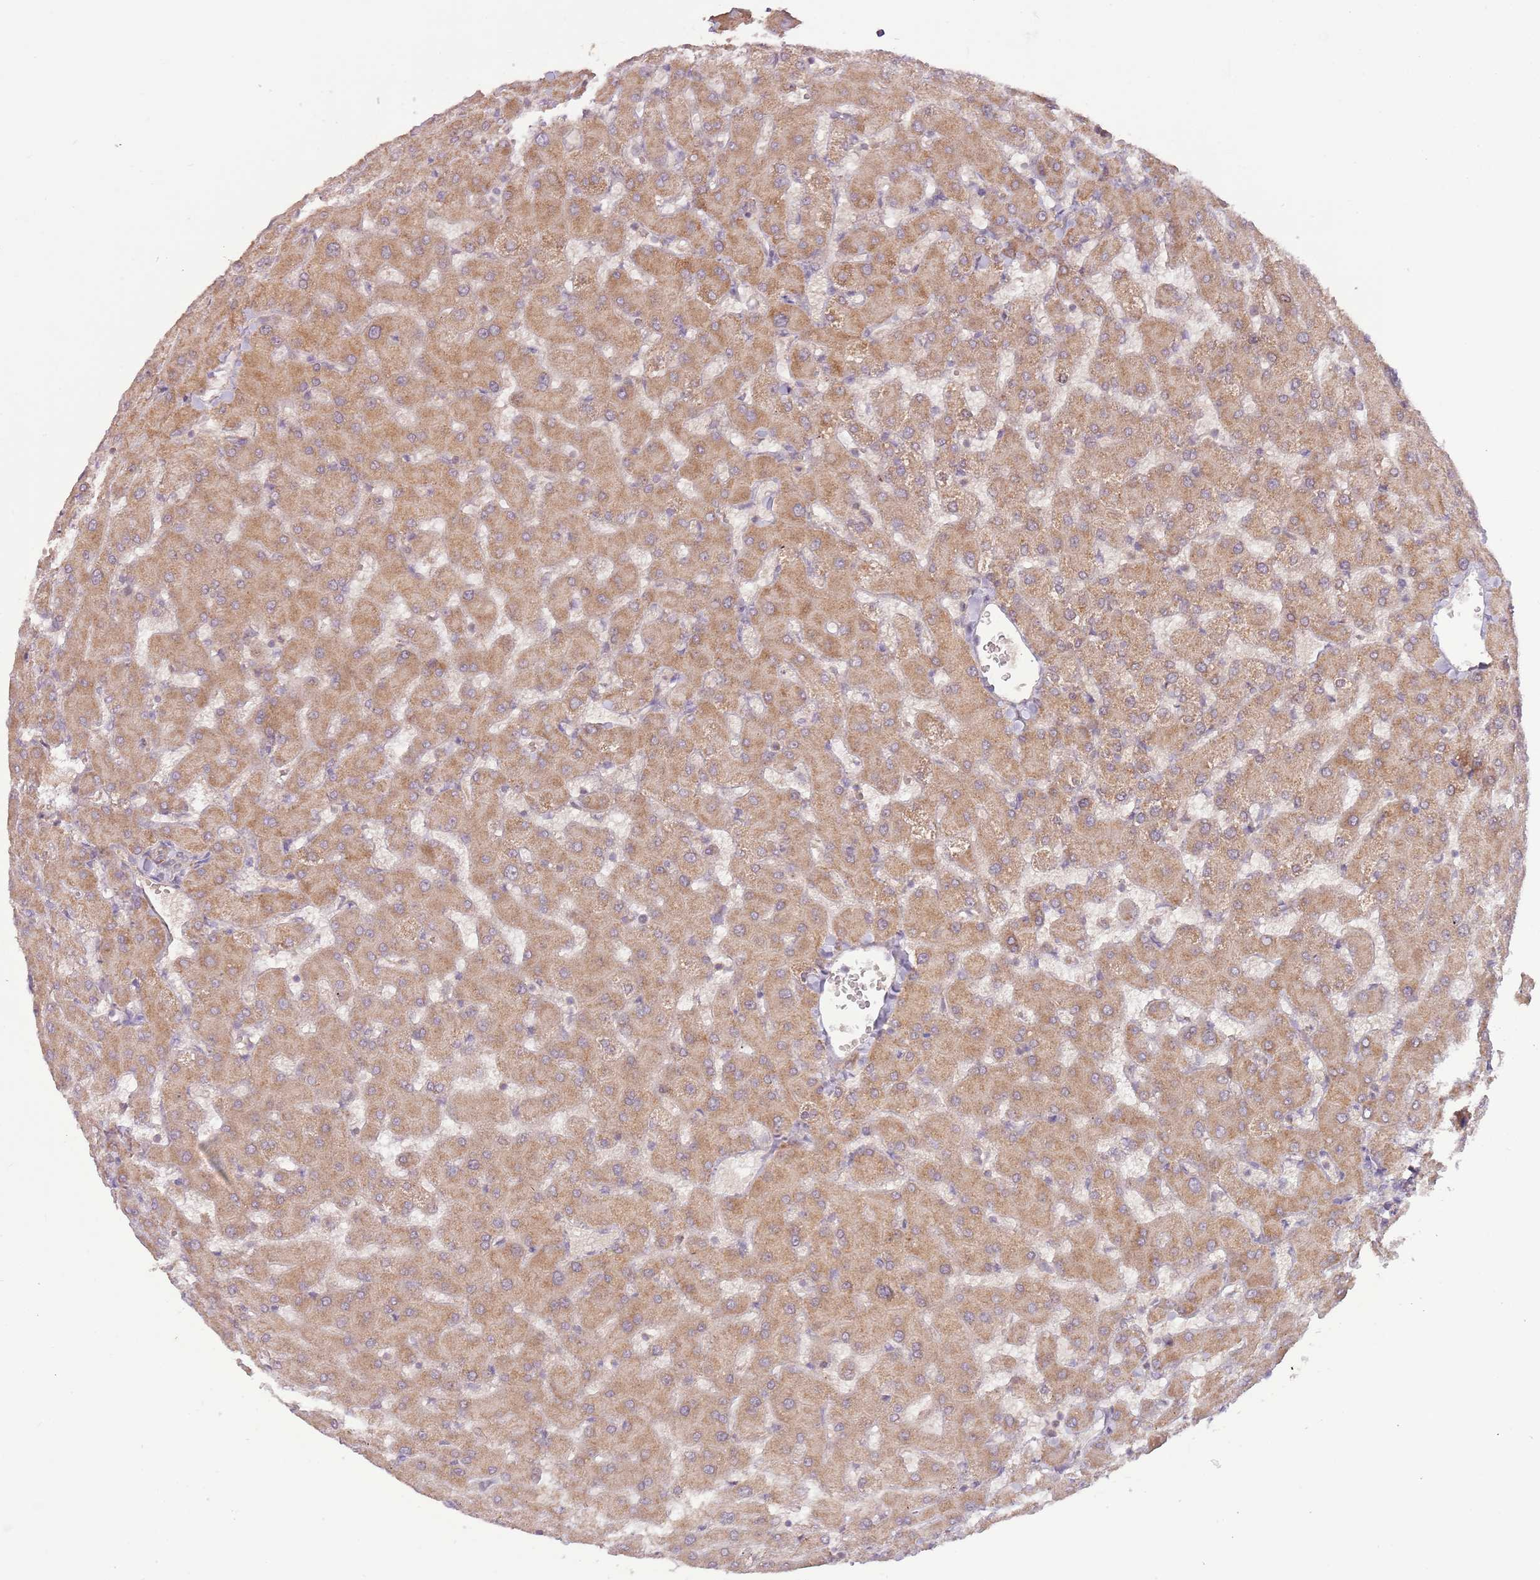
{"staining": {"intensity": "negative", "quantity": "none", "location": "none"}, "tissue": "liver", "cell_type": "Cholangiocytes", "image_type": "normal", "snomed": [{"axis": "morphology", "description": "Normal tissue, NOS"}, {"axis": "topography", "description": "Liver"}], "caption": "This is an immunohistochemistry (IHC) micrograph of benign liver. There is no positivity in cholangiocytes.", "gene": "DTD2", "patient": {"sex": "female", "age": 63}}